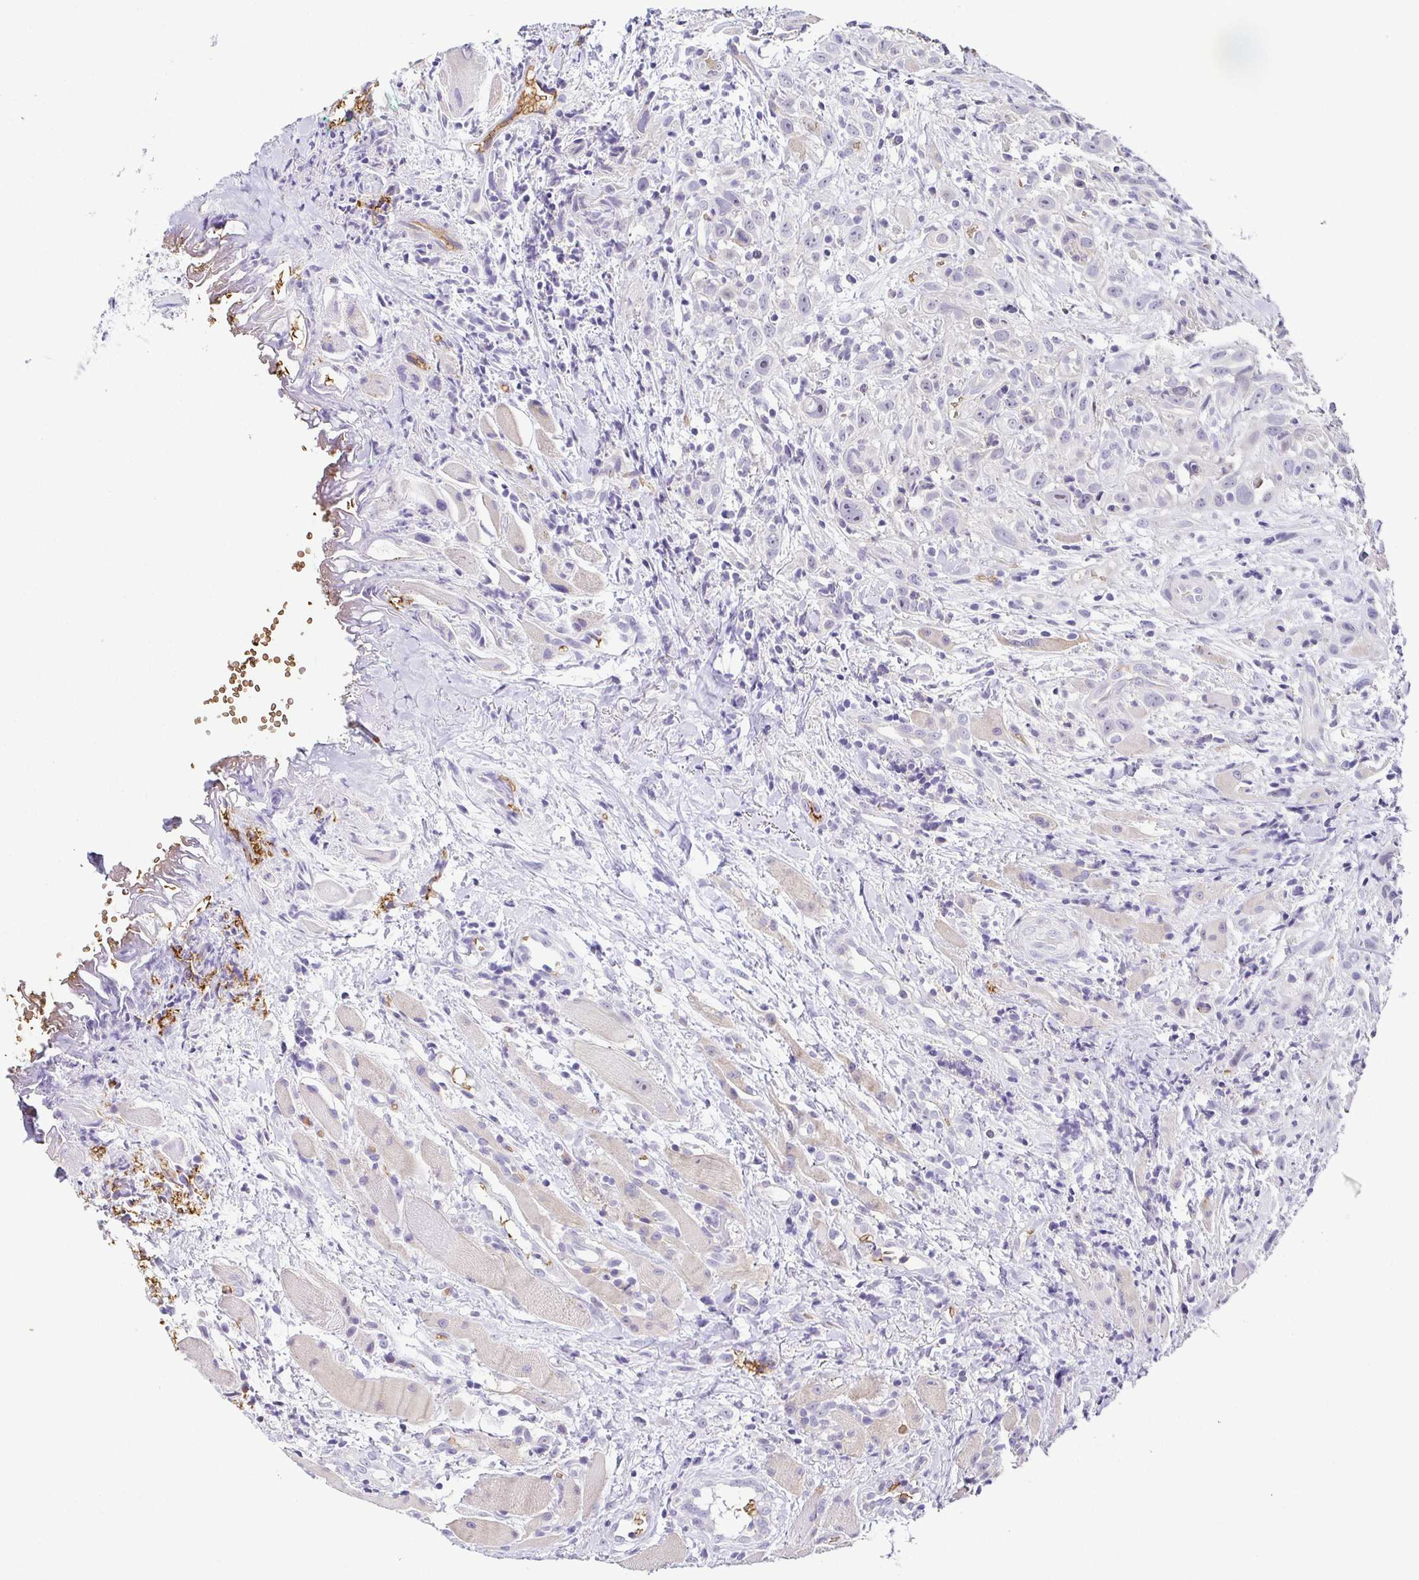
{"staining": {"intensity": "negative", "quantity": "none", "location": "none"}, "tissue": "head and neck cancer", "cell_type": "Tumor cells", "image_type": "cancer", "snomed": [{"axis": "morphology", "description": "Squamous cell carcinoma, NOS"}, {"axis": "topography", "description": "Head-Neck"}], "caption": "Immunohistochemical staining of squamous cell carcinoma (head and neck) reveals no significant staining in tumor cells.", "gene": "FAM162B", "patient": {"sex": "female", "age": 95}}